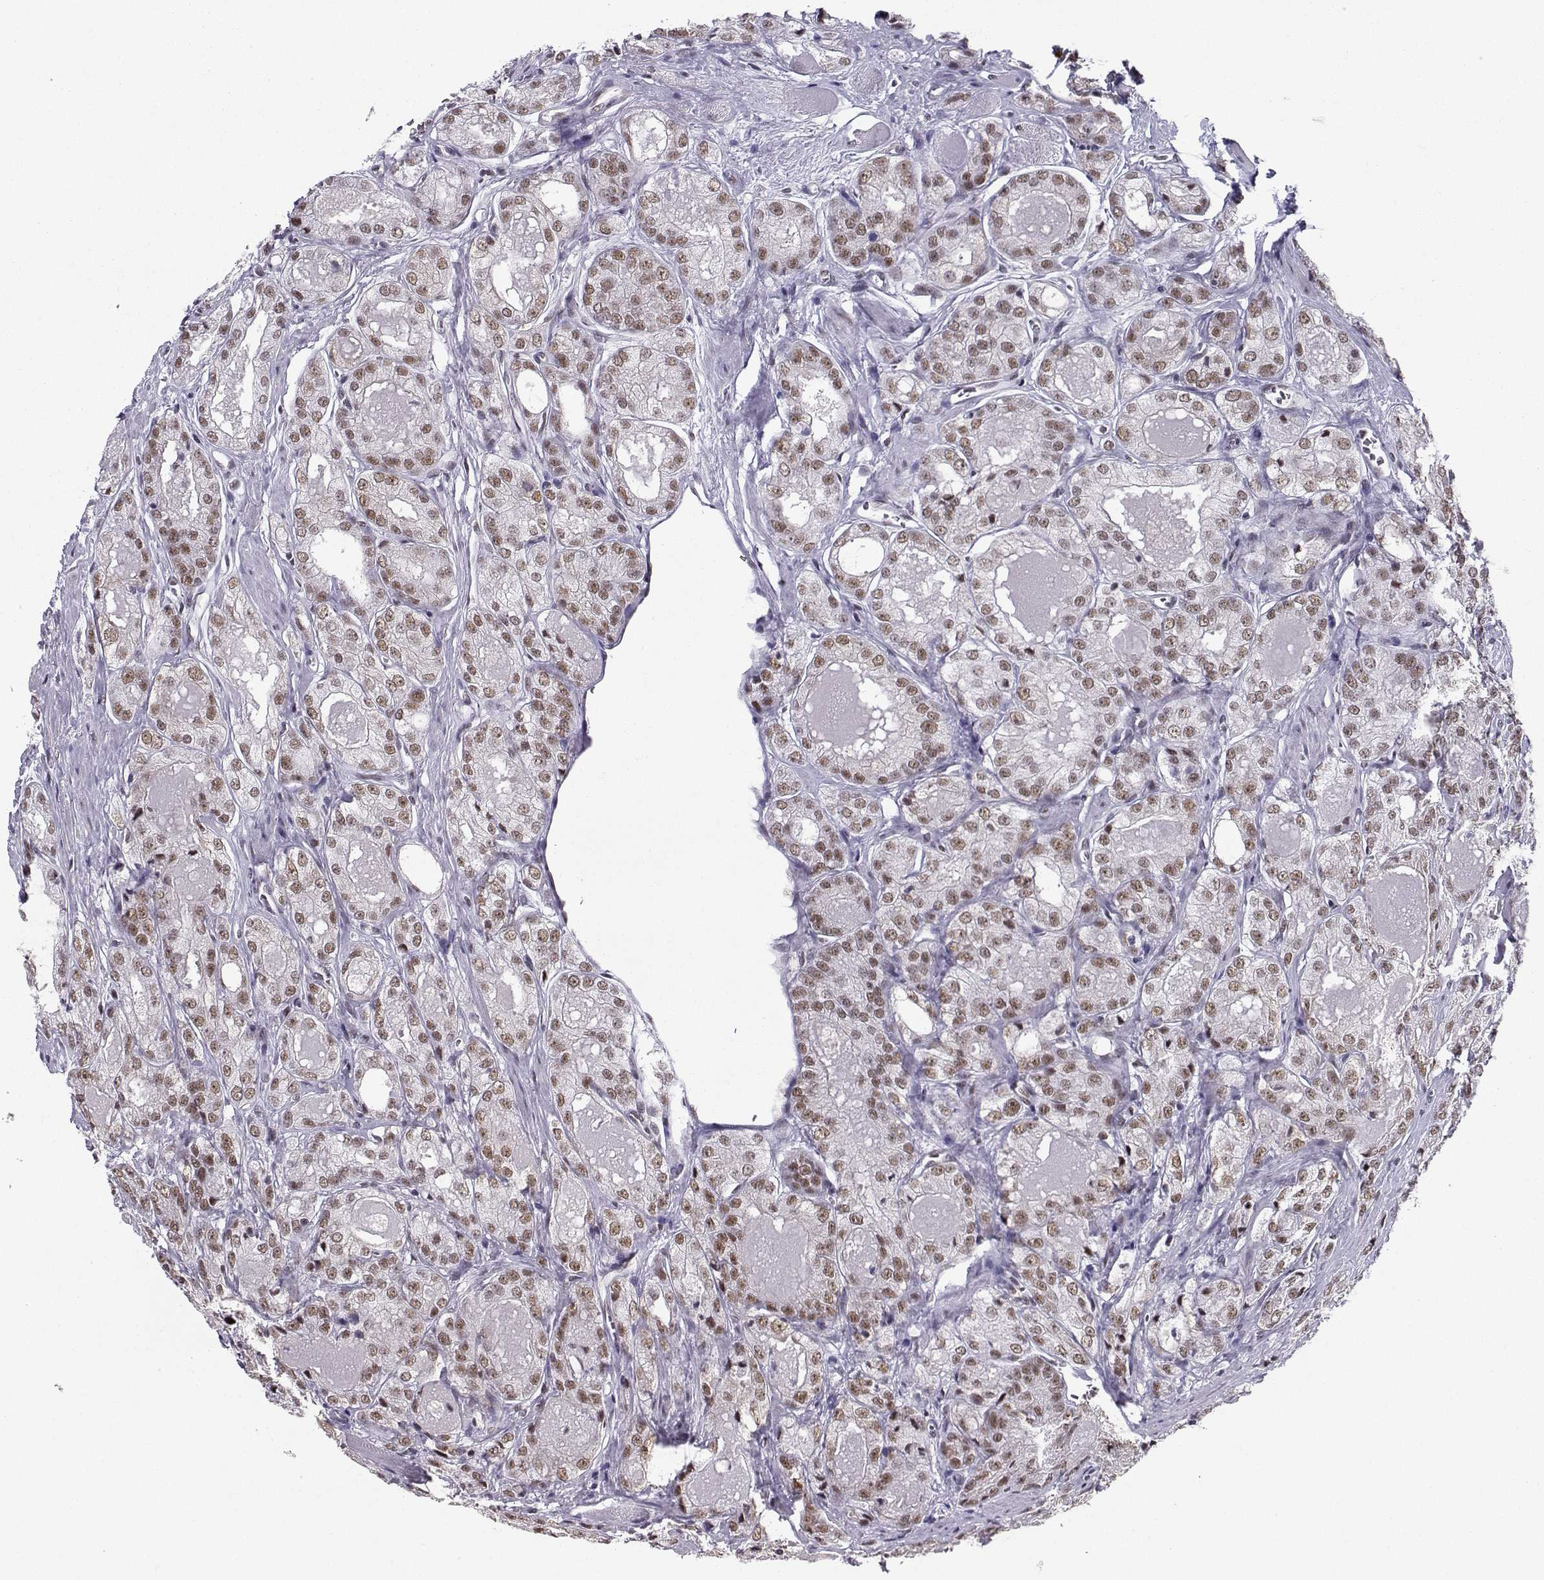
{"staining": {"intensity": "weak", "quantity": ">75%", "location": "nuclear"}, "tissue": "prostate cancer", "cell_type": "Tumor cells", "image_type": "cancer", "snomed": [{"axis": "morphology", "description": "Adenocarcinoma, NOS"}, {"axis": "morphology", "description": "Adenocarcinoma, High grade"}, {"axis": "topography", "description": "Prostate"}], "caption": "High-magnification brightfield microscopy of prostate adenocarcinoma stained with DAB (3,3'-diaminobenzidine) (brown) and counterstained with hematoxylin (blue). tumor cells exhibit weak nuclear expression is appreciated in about>75% of cells.", "gene": "SNRPB2", "patient": {"sex": "male", "age": 70}}